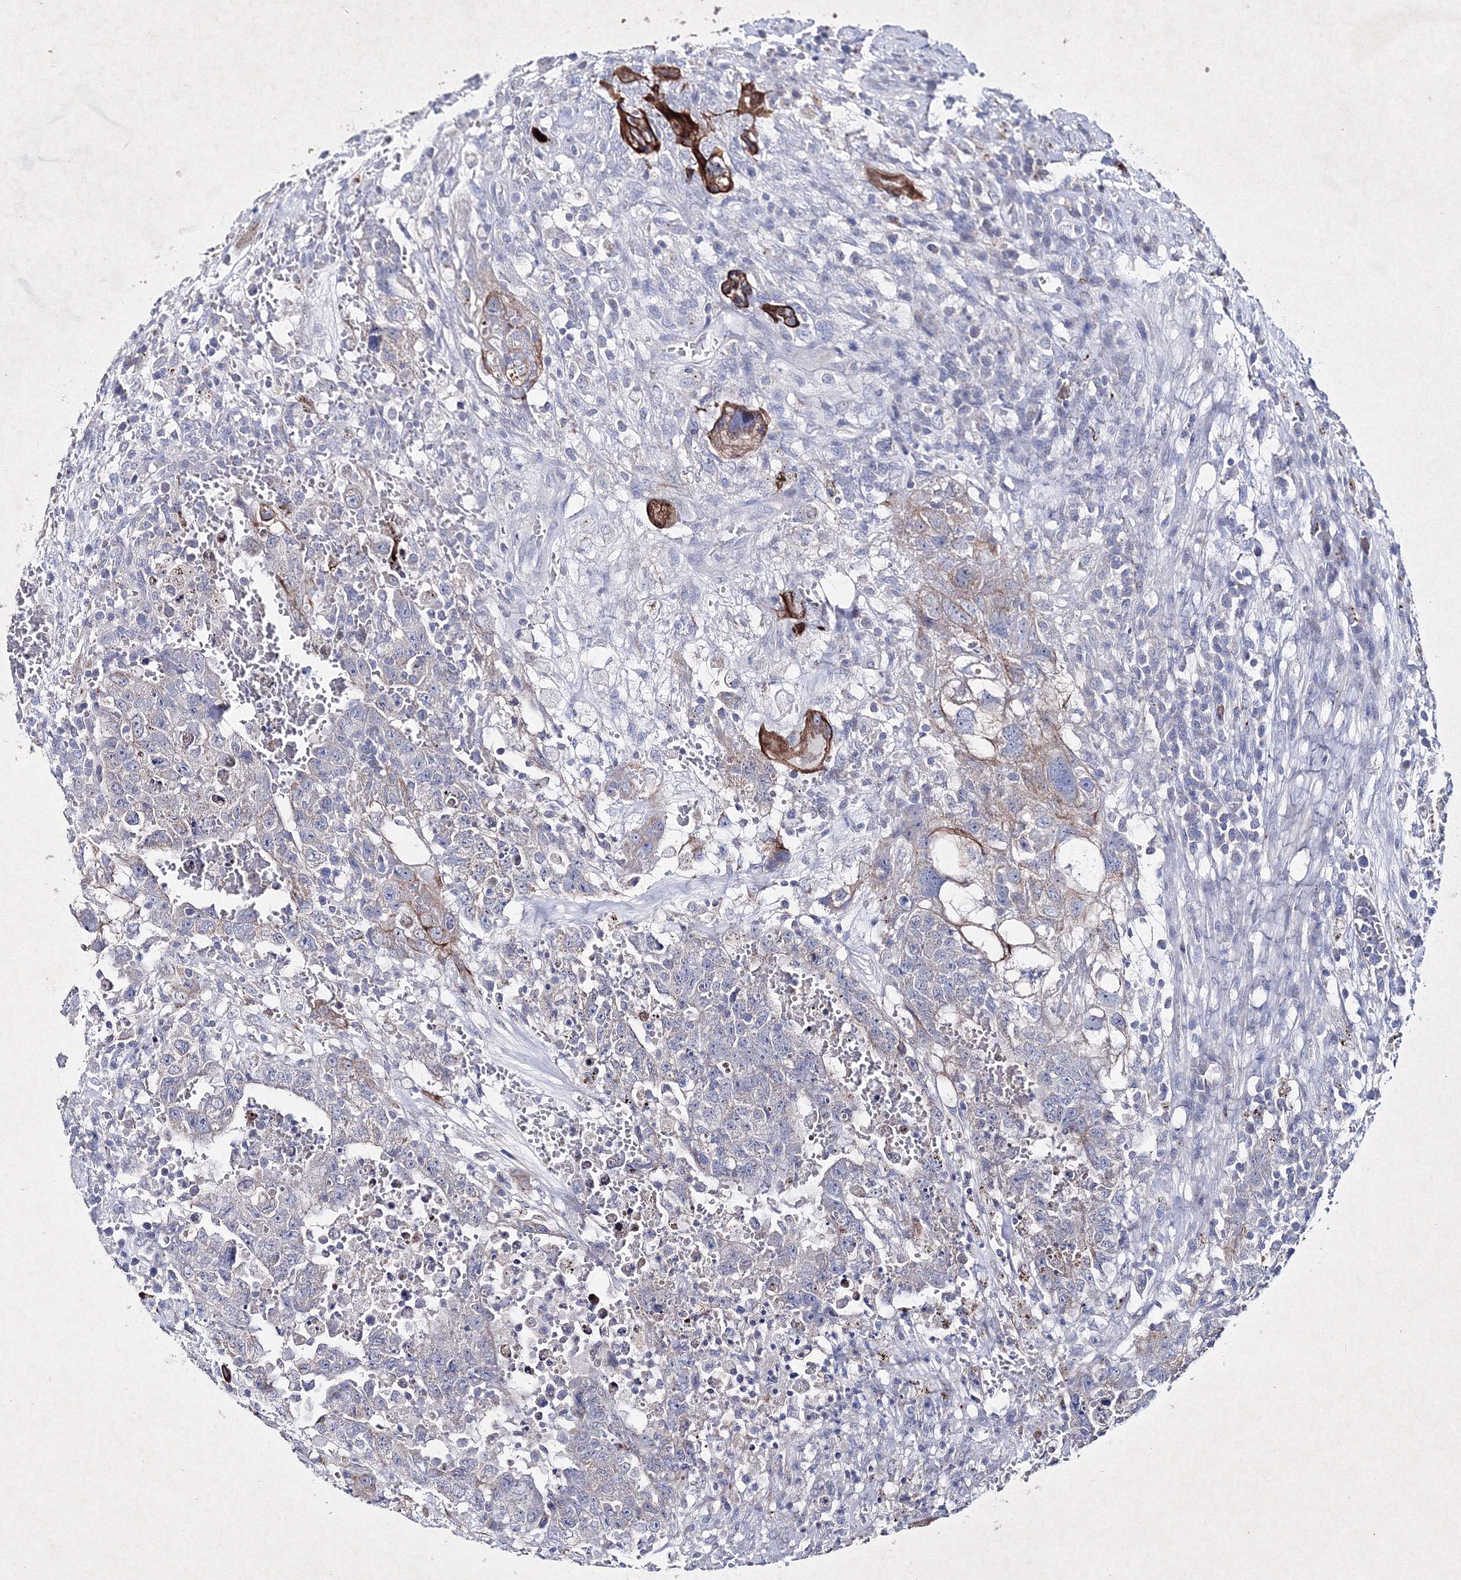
{"staining": {"intensity": "strong", "quantity": "<25%", "location": "cytoplasmic/membranous"}, "tissue": "testis cancer", "cell_type": "Tumor cells", "image_type": "cancer", "snomed": [{"axis": "morphology", "description": "Carcinoma, Embryonal, NOS"}, {"axis": "topography", "description": "Testis"}], "caption": "Tumor cells display strong cytoplasmic/membranous staining in approximately <25% of cells in testis cancer.", "gene": "SMIM29", "patient": {"sex": "male", "age": 26}}